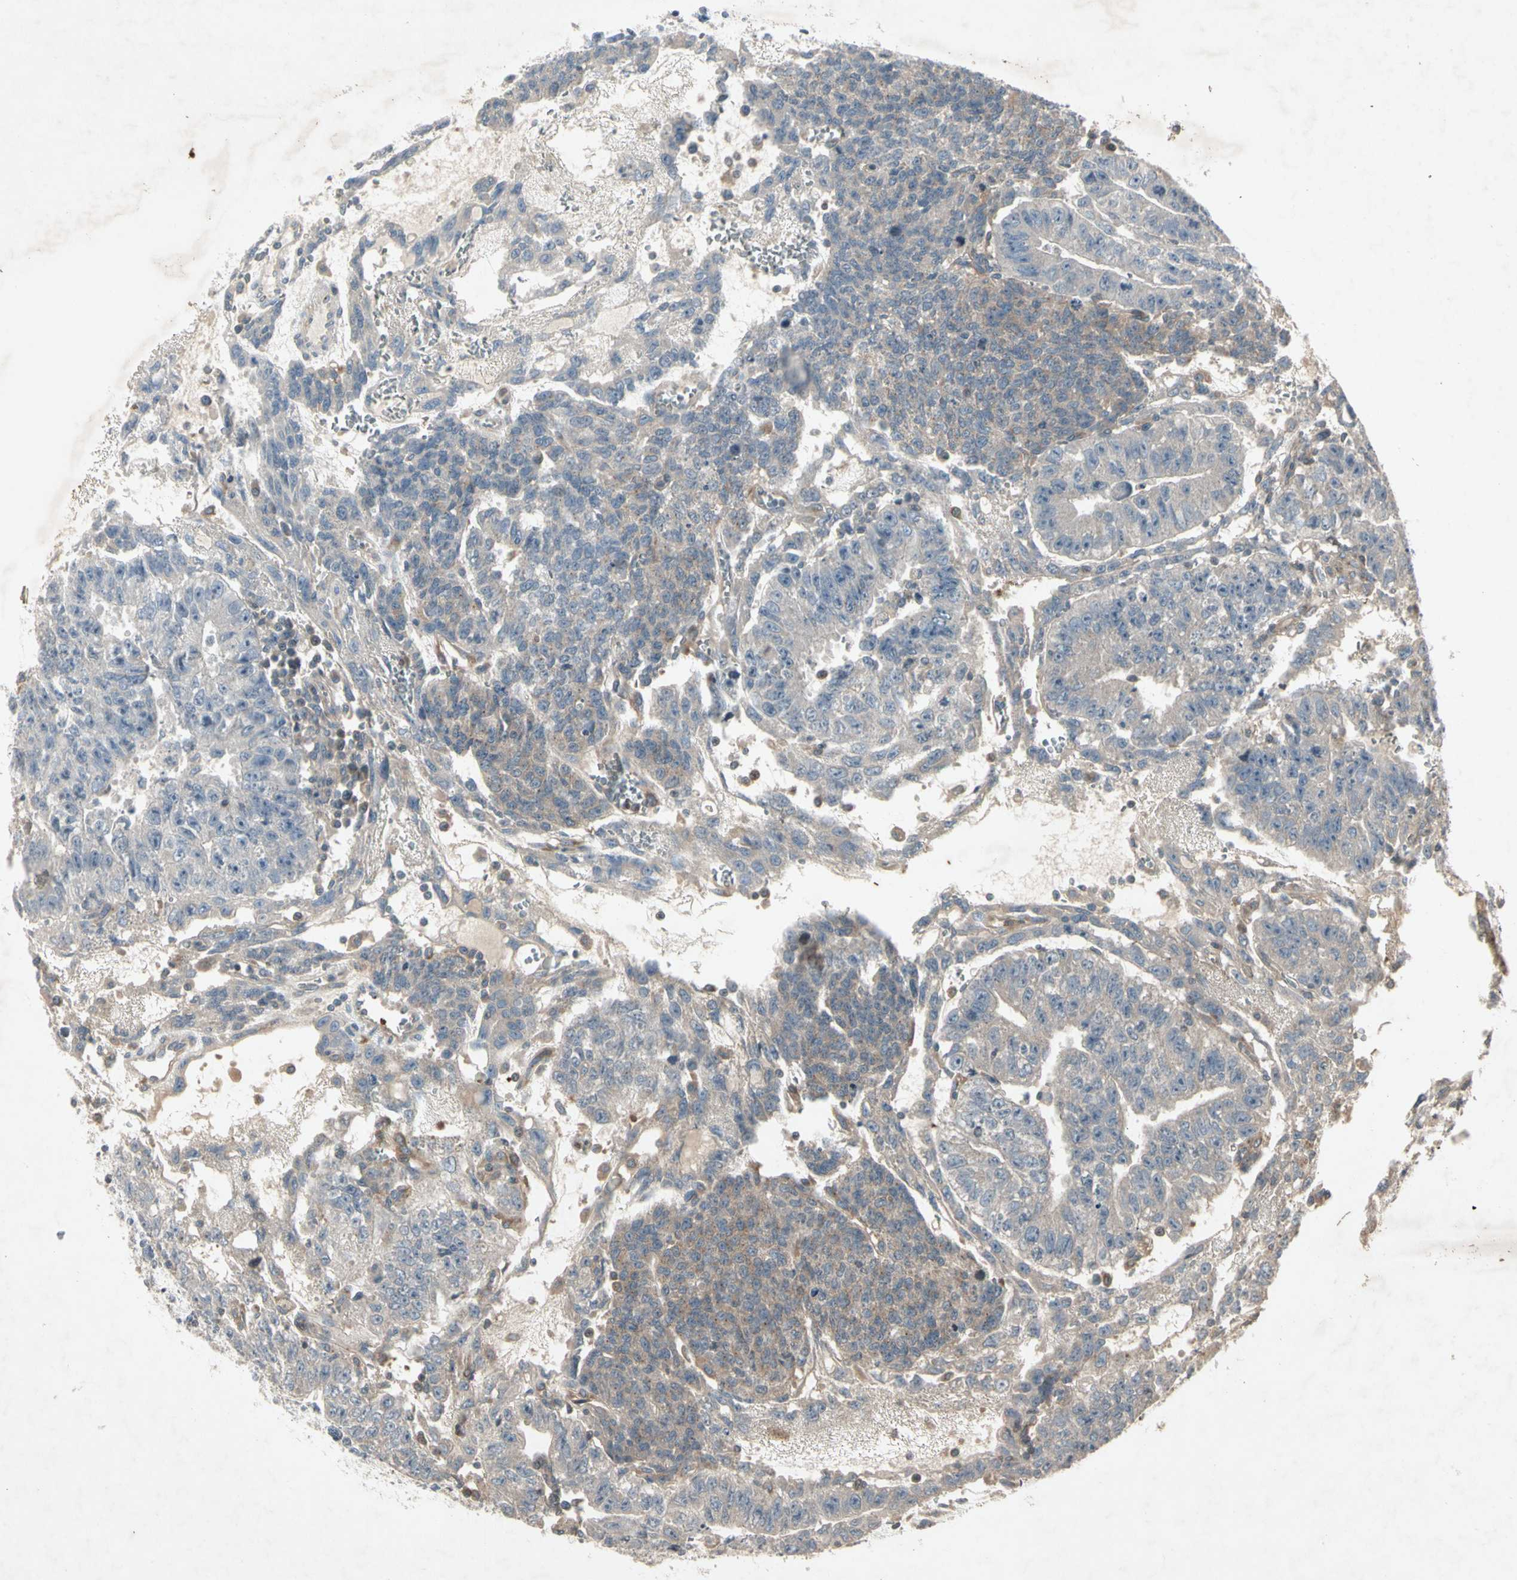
{"staining": {"intensity": "weak", "quantity": ">75%", "location": "cytoplasmic/membranous"}, "tissue": "testis cancer", "cell_type": "Tumor cells", "image_type": "cancer", "snomed": [{"axis": "morphology", "description": "Seminoma, NOS"}, {"axis": "morphology", "description": "Carcinoma, Embryonal, NOS"}, {"axis": "topography", "description": "Testis"}], "caption": "Immunohistochemistry staining of testis cancer, which shows low levels of weak cytoplasmic/membranous staining in about >75% of tumor cells indicating weak cytoplasmic/membranous protein staining. The staining was performed using DAB (brown) for protein detection and nuclei were counterstained in hematoxylin (blue).", "gene": "TEK", "patient": {"sex": "male", "age": 52}}